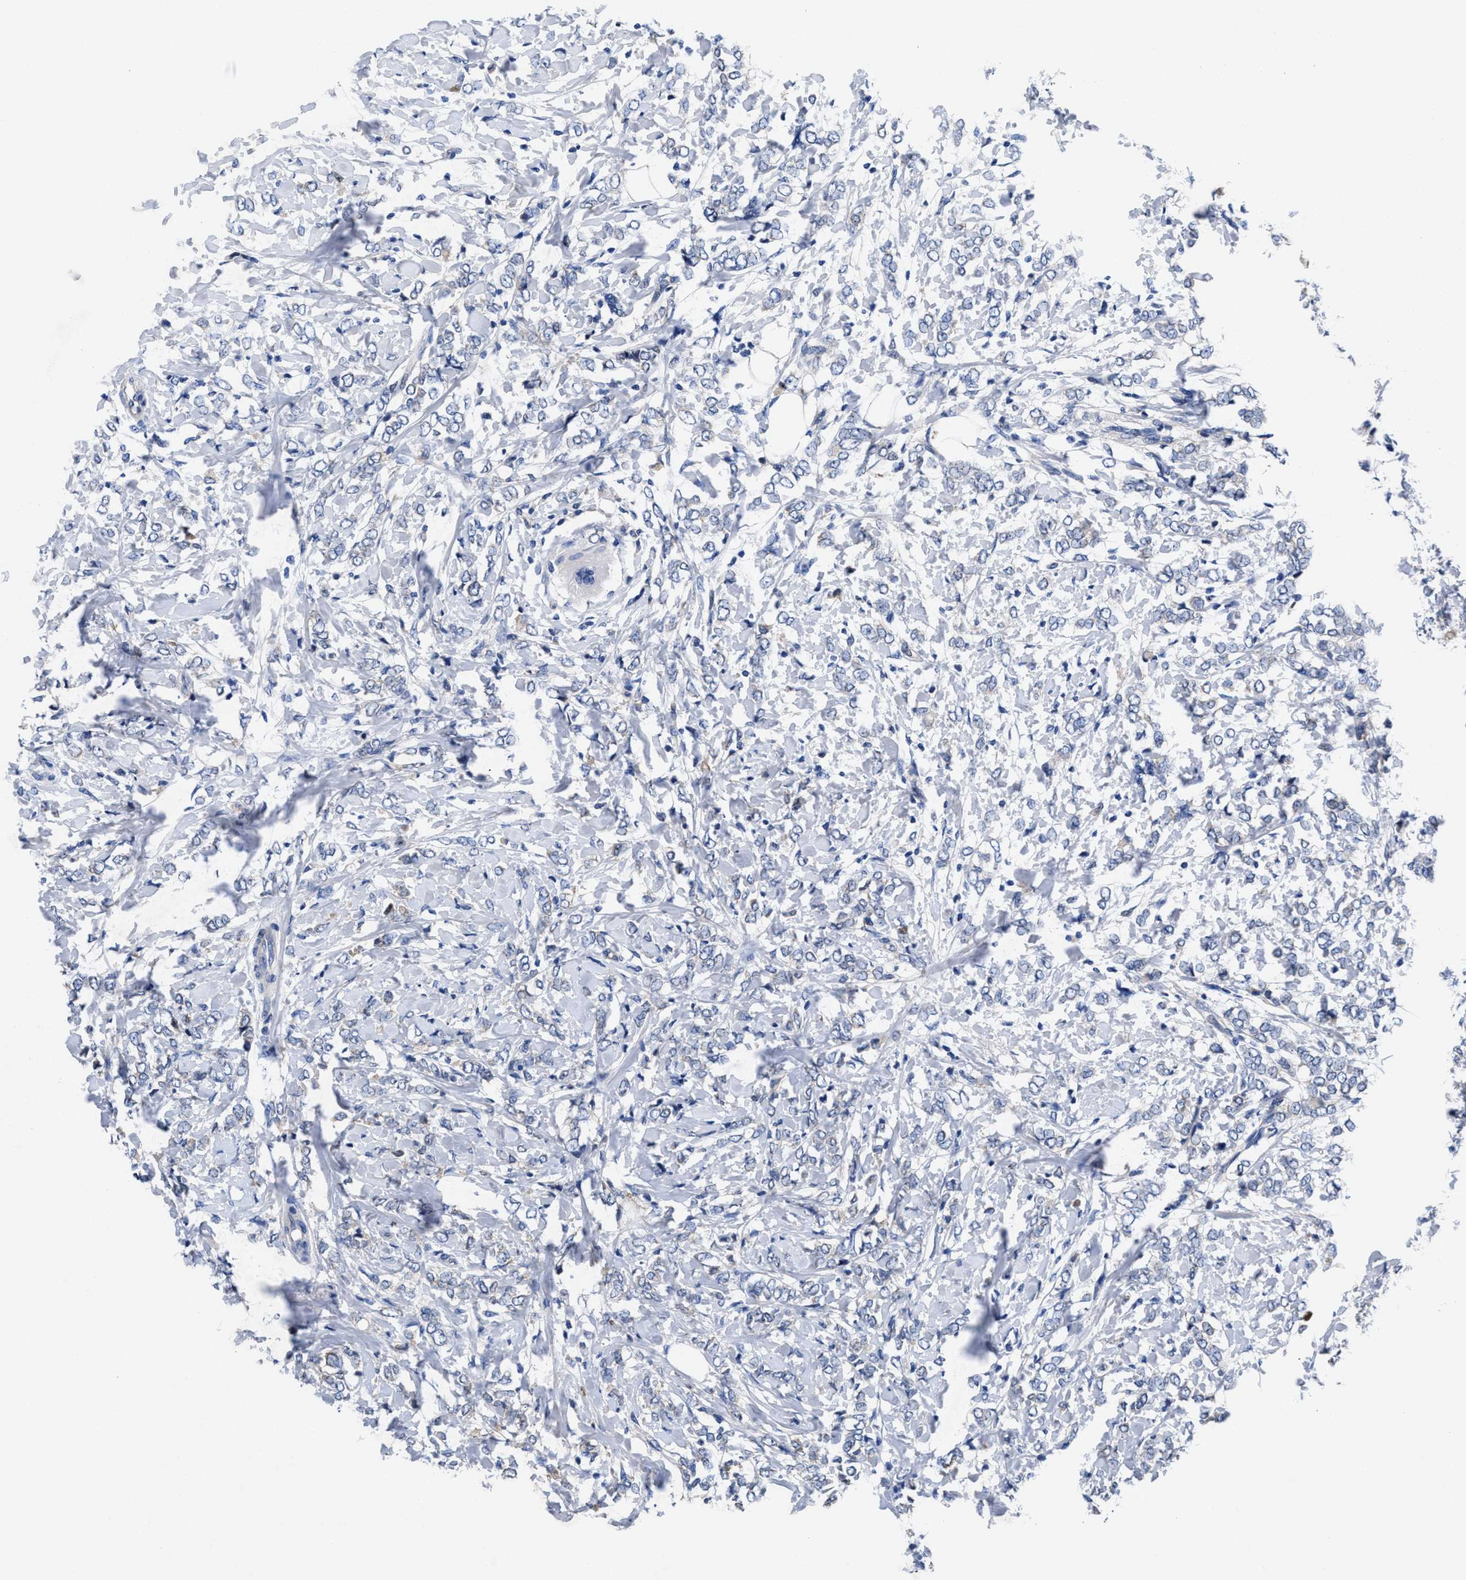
{"staining": {"intensity": "negative", "quantity": "none", "location": "none"}, "tissue": "breast cancer", "cell_type": "Tumor cells", "image_type": "cancer", "snomed": [{"axis": "morphology", "description": "Normal tissue, NOS"}, {"axis": "morphology", "description": "Lobular carcinoma"}, {"axis": "topography", "description": "Breast"}], "caption": "High power microscopy image of an immunohistochemistry (IHC) micrograph of breast lobular carcinoma, revealing no significant expression in tumor cells.", "gene": "DHRS13", "patient": {"sex": "female", "age": 47}}